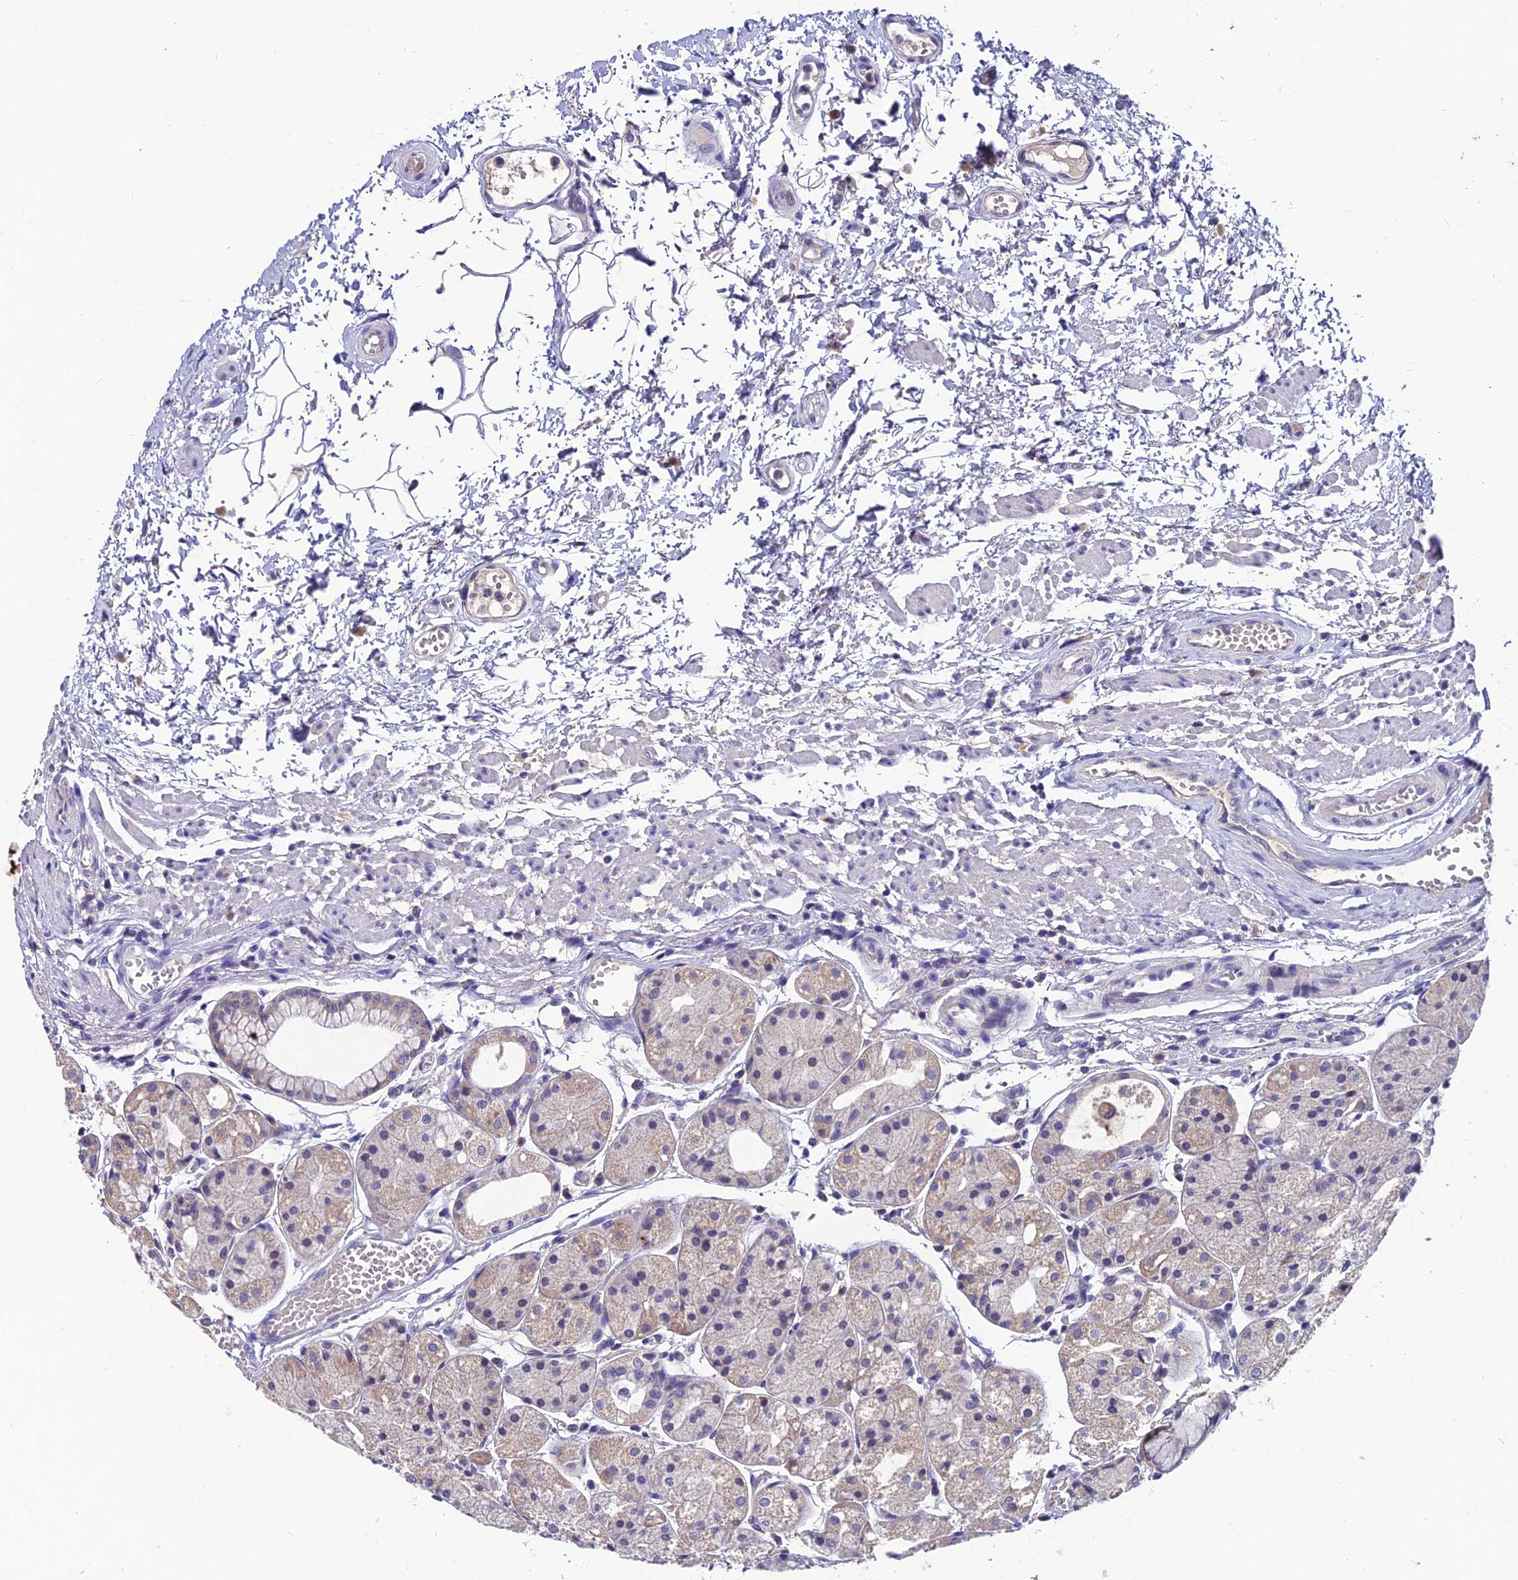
{"staining": {"intensity": "weak", "quantity": "25%-75%", "location": "cytoplasmic/membranous"}, "tissue": "stomach", "cell_type": "Glandular cells", "image_type": "normal", "snomed": [{"axis": "morphology", "description": "Normal tissue, NOS"}, {"axis": "topography", "description": "Stomach, upper"}], "caption": "A high-resolution histopathology image shows IHC staining of unremarkable stomach, which demonstrates weak cytoplasmic/membranous expression in approximately 25%-75% of glandular cells.", "gene": "LGALS7", "patient": {"sex": "male", "age": 72}}